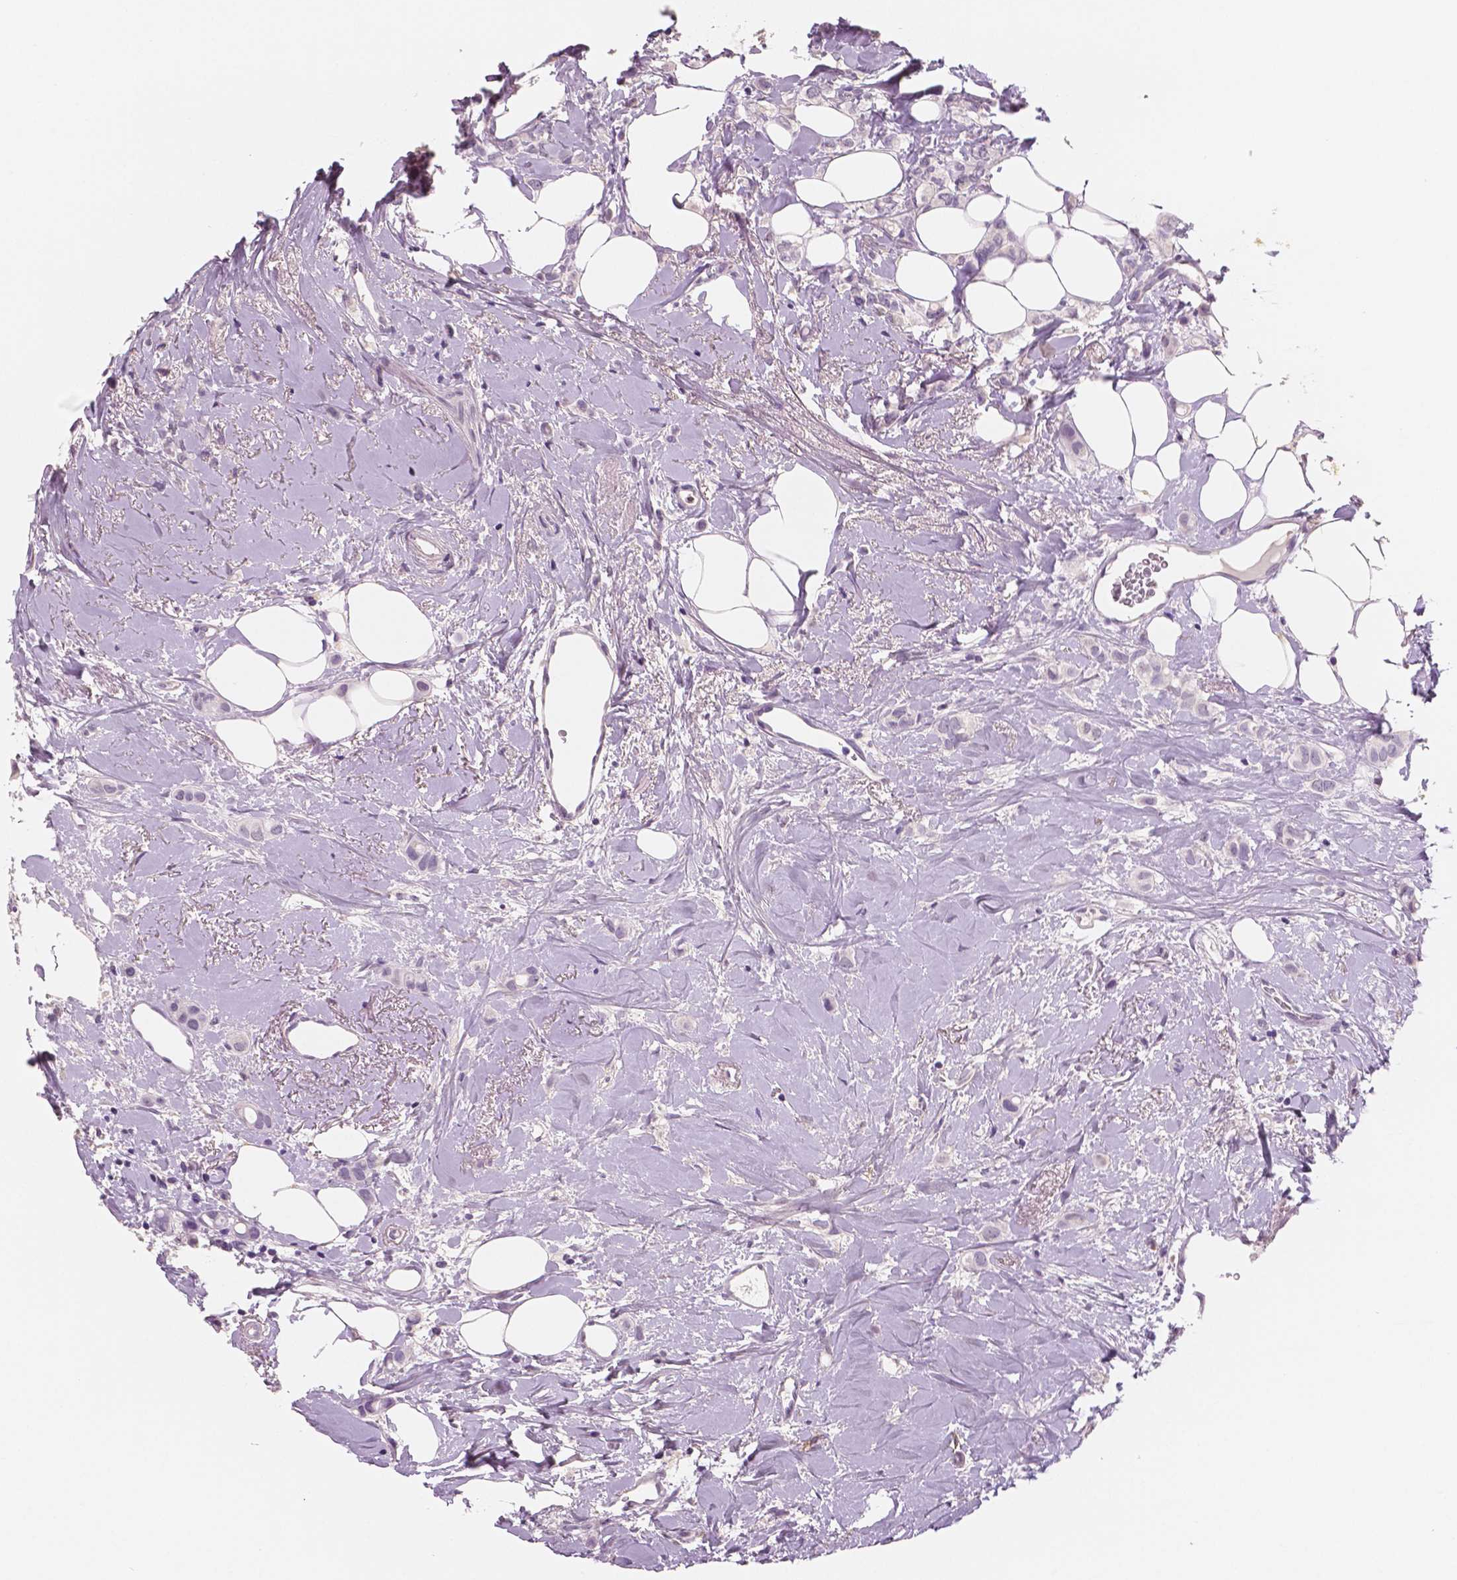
{"staining": {"intensity": "negative", "quantity": "none", "location": "none"}, "tissue": "breast cancer", "cell_type": "Tumor cells", "image_type": "cancer", "snomed": [{"axis": "morphology", "description": "Lobular carcinoma"}, {"axis": "topography", "description": "Breast"}], "caption": "The photomicrograph exhibits no significant positivity in tumor cells of lobular carcinoma (breast).", "gene": "NECAB2", "patient": {"sex": "female", "age": 66}}